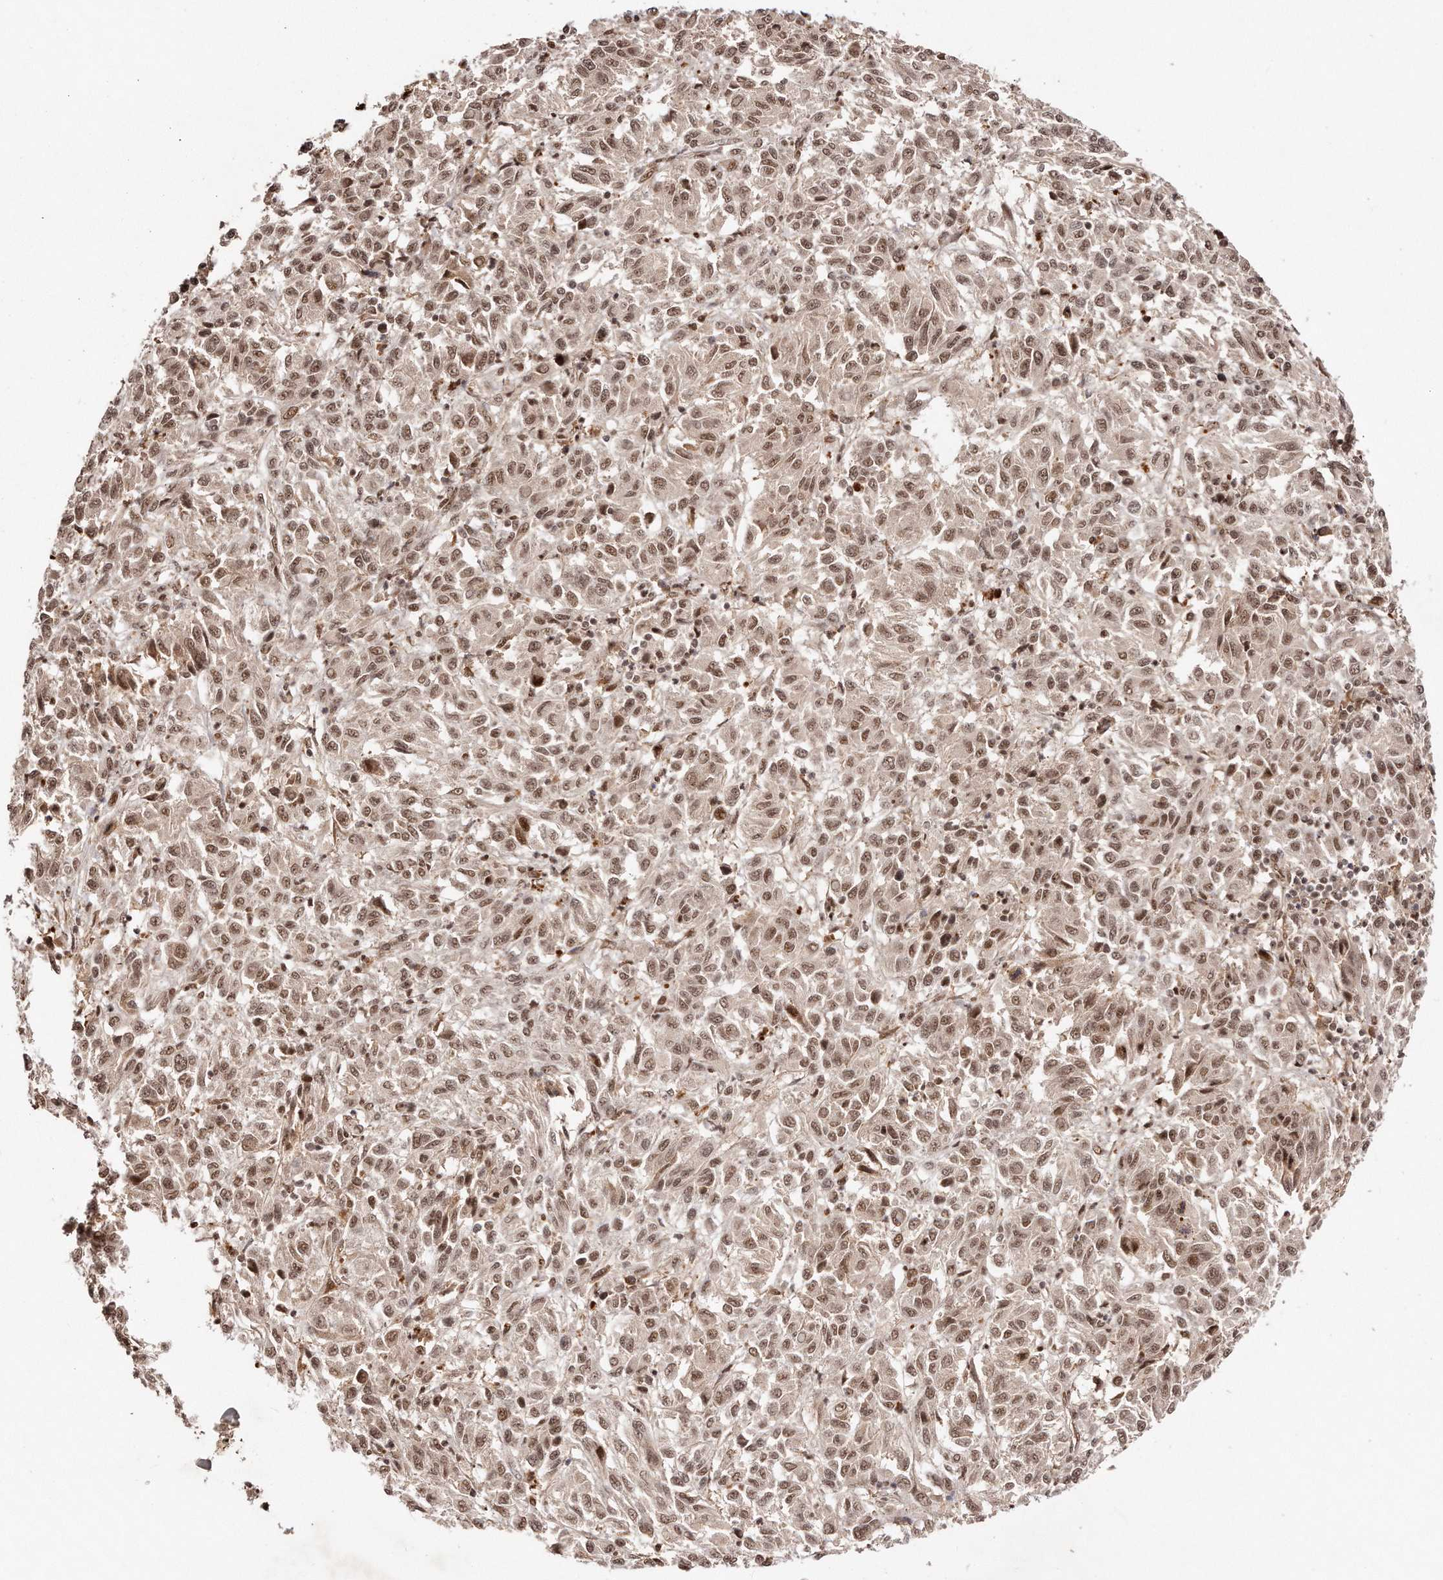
{"staining": {"intensity": "moderate", "quantity": ">75%", "location": "nuclear"}, "tissue": "melanoma", "cell_type": "Tumor cells", "image_type": "cancer", "snomed": [{"axis": "morphology", "description": "Malignant melanoma, Metastatic site"}, {"axis": "topography", "description": "Lung"}], "caption": "Protein expression by immunohistochemistry reveals moderate nuclear positivity in approximately >75% of tumor cells in melanoma.", "gene": "SOX4", "patient": {"sex": "male", "age": 64}}